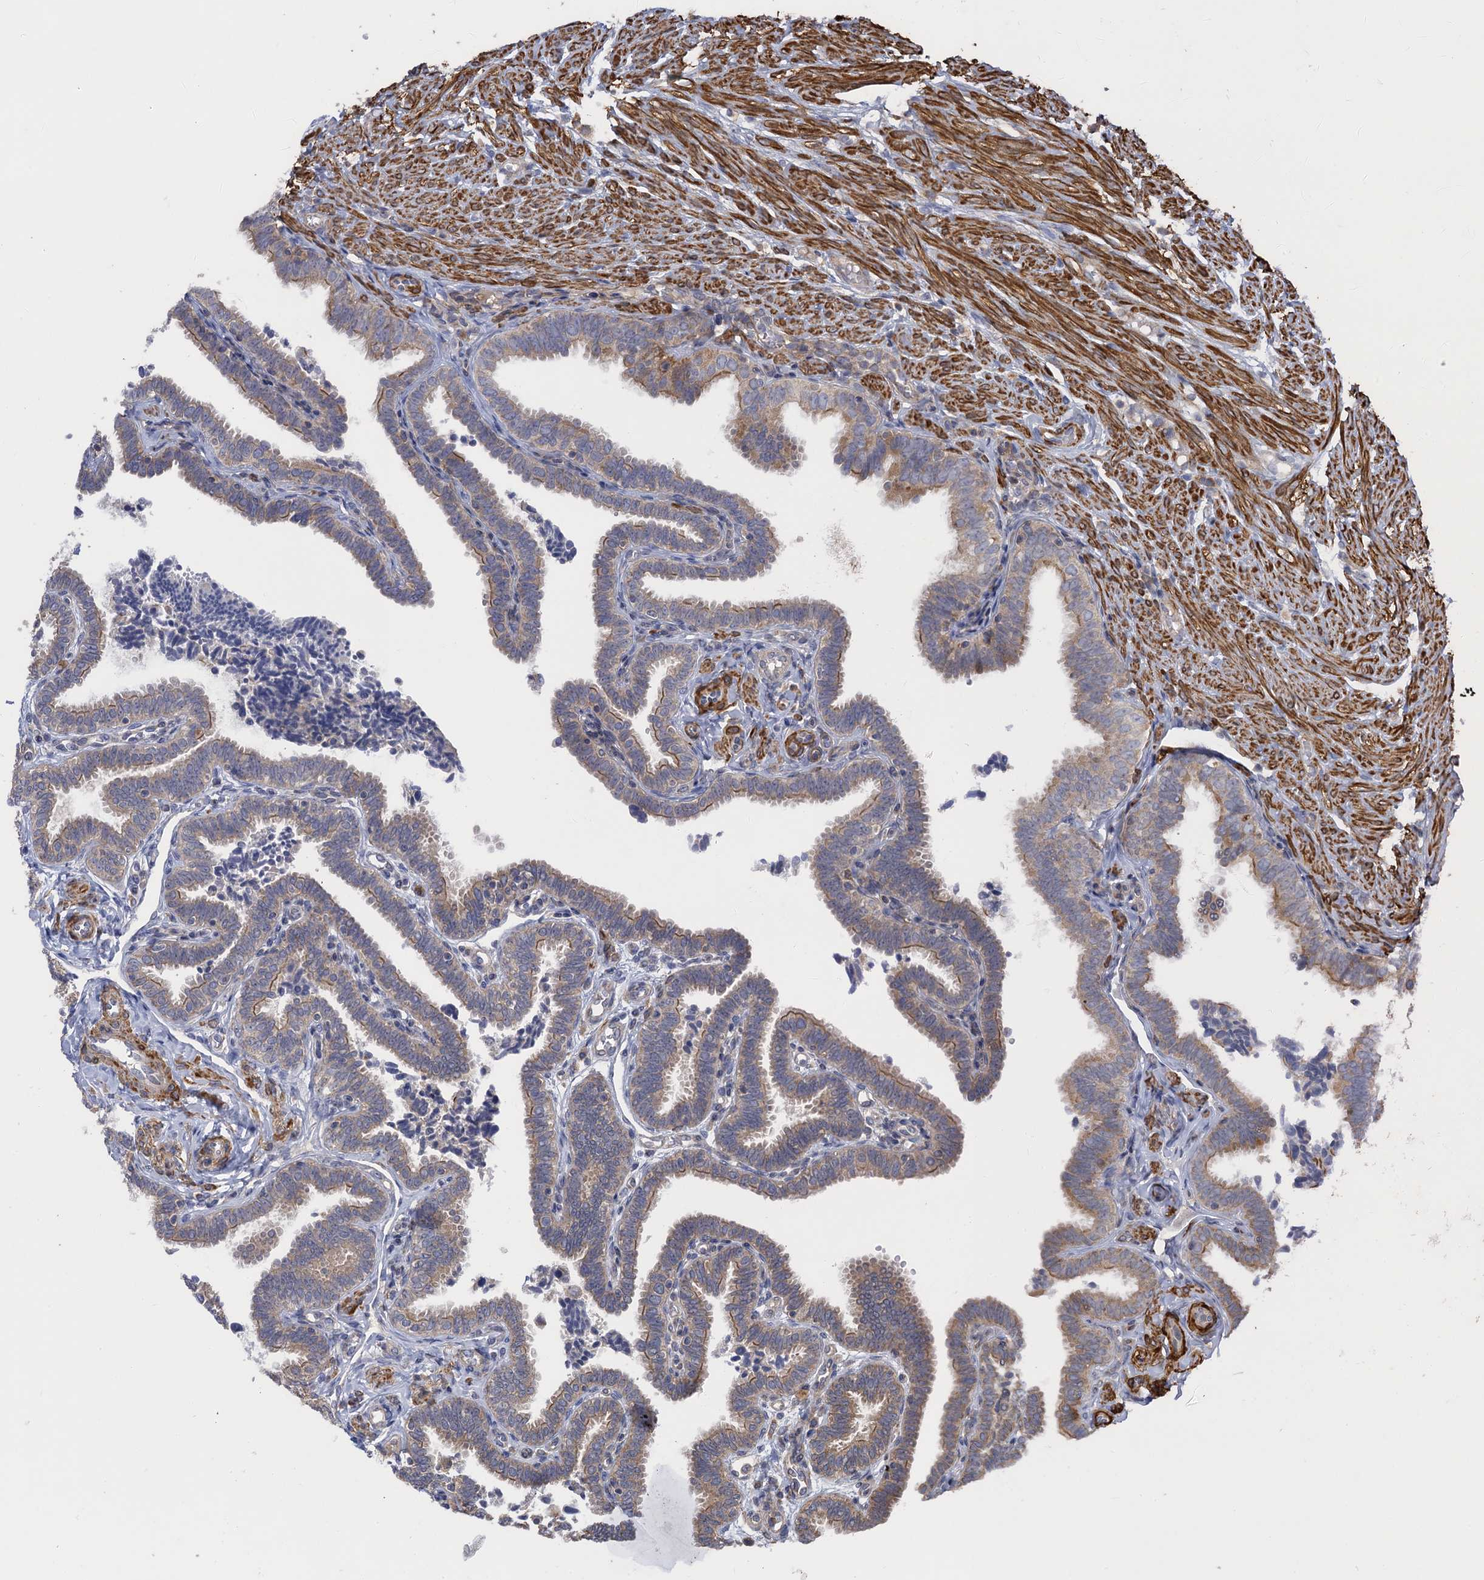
{"staining": {"intensity": "moderate", "quantity": "25%-75%", "location": "cytoplasmic/membranous"}, "tissue": "fallopian tube", "cell_type": "Glandular cells", "image_type": "normal", "snomed": [{"axis": "morphology", "description": "Normal tissue, NOS"}, {"axis": "topography", "description": "Fallopian tube"}], "caption": "This image demonstrates benign fallopian tube stained with immunohistochemistry to label a protein in brown. The cytoplasmic/membranous of glandular cells show moderate positivity for the protein. Nuclei are counter-stained blue.", "gene": "WDR88", "patient": {"sex": "female", "age": 39}}